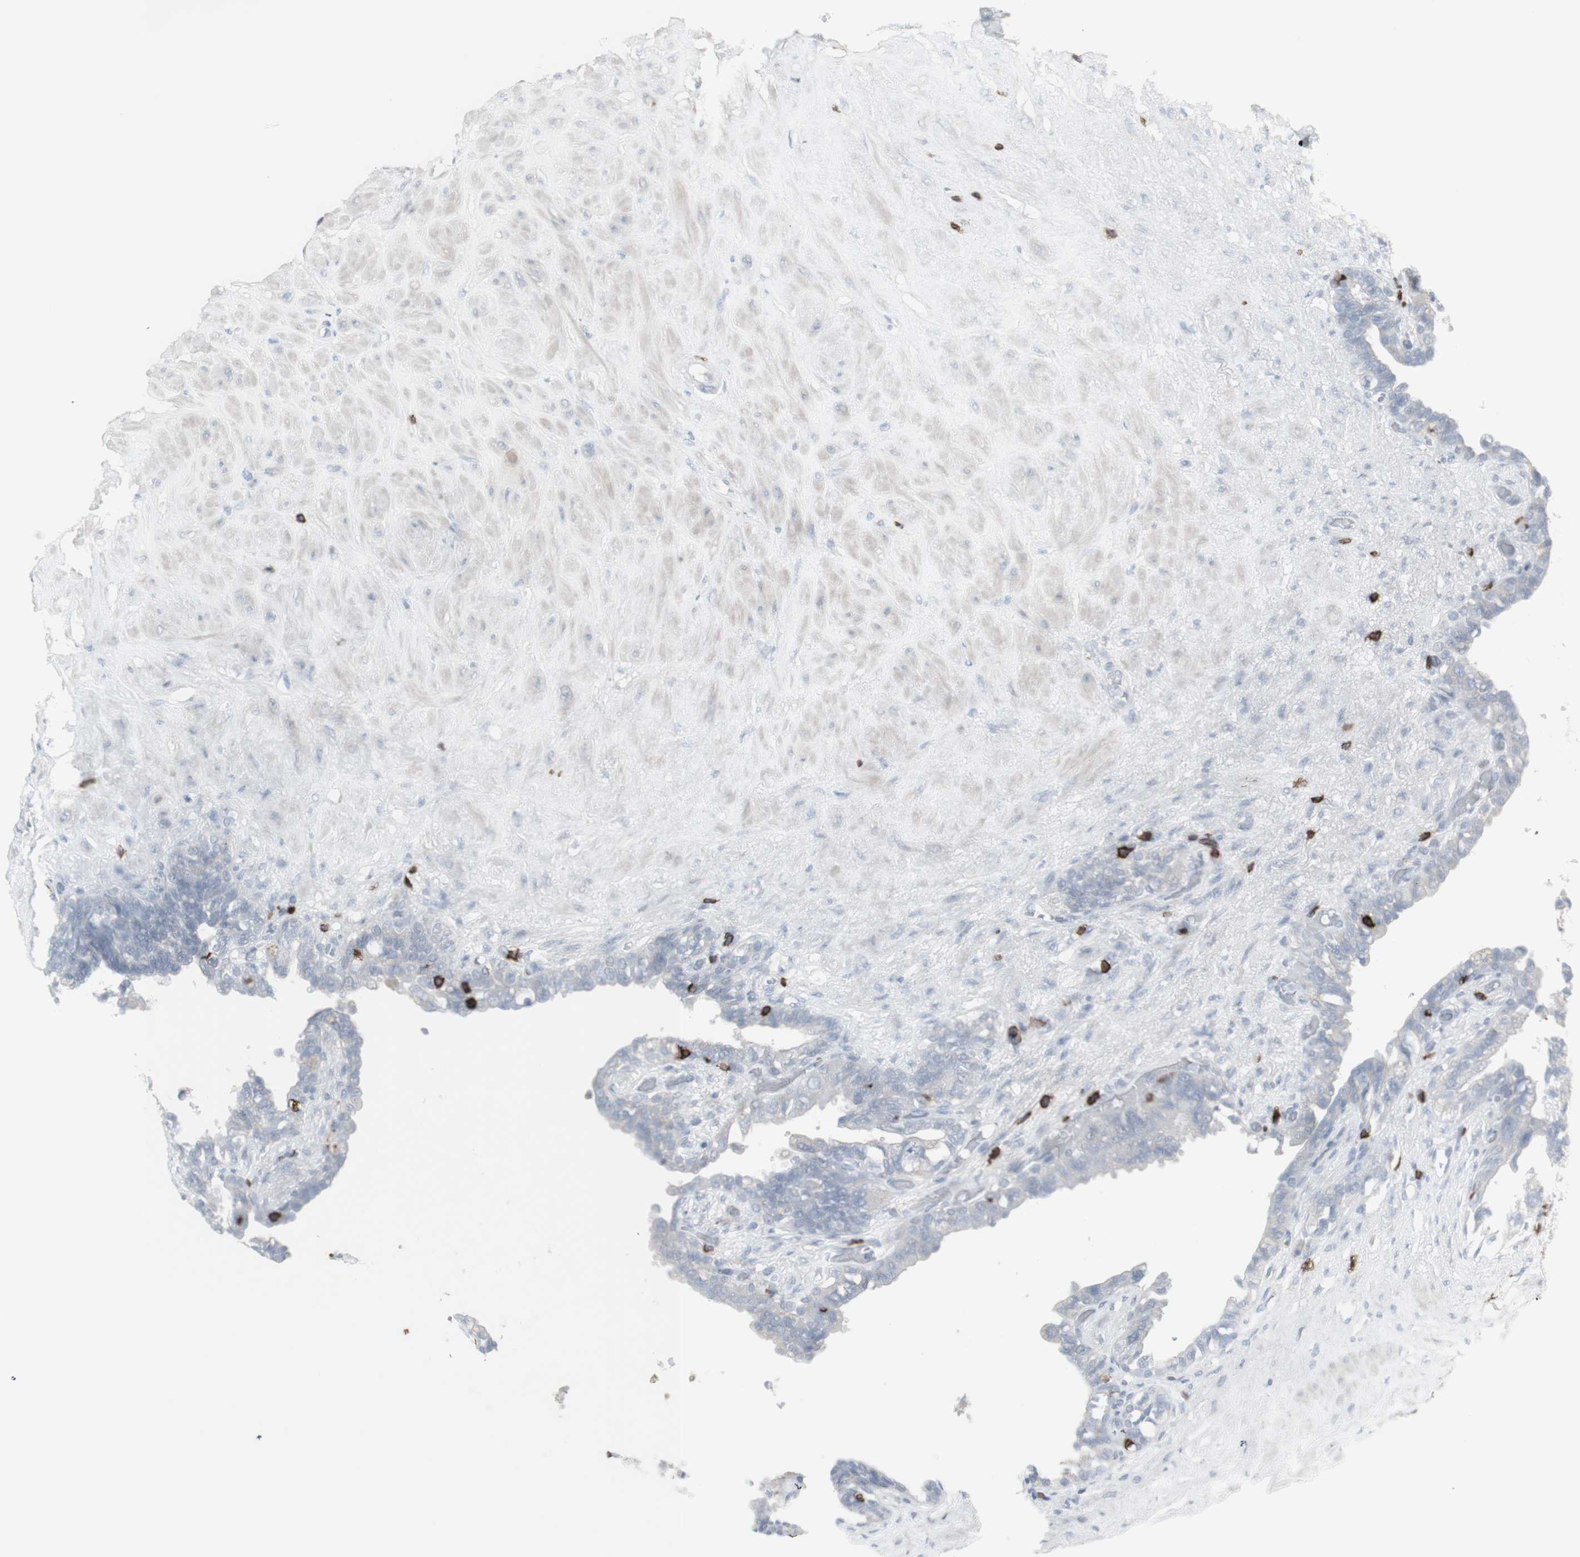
{"staining": {"intensity": "negative", "quantity": "none", "location": "none"}, "tissue": "seminal vesicle", "cell_type": "Glandular cells", "image_type": "normal", "snomed": [{"axis": "morphology", "description": "Normal tissue, NOS"}, {"axis": "topography", "description": "Seminal veicle"}], "caption": "This photomicrograph is of normal seminal vesicle stained with IHC to label a protein in brown with the nuclei are counter-stained blue. There is no expression in glandular cells.", "gene": "CD247", "patient": {"sex": "male", "age": 63}}